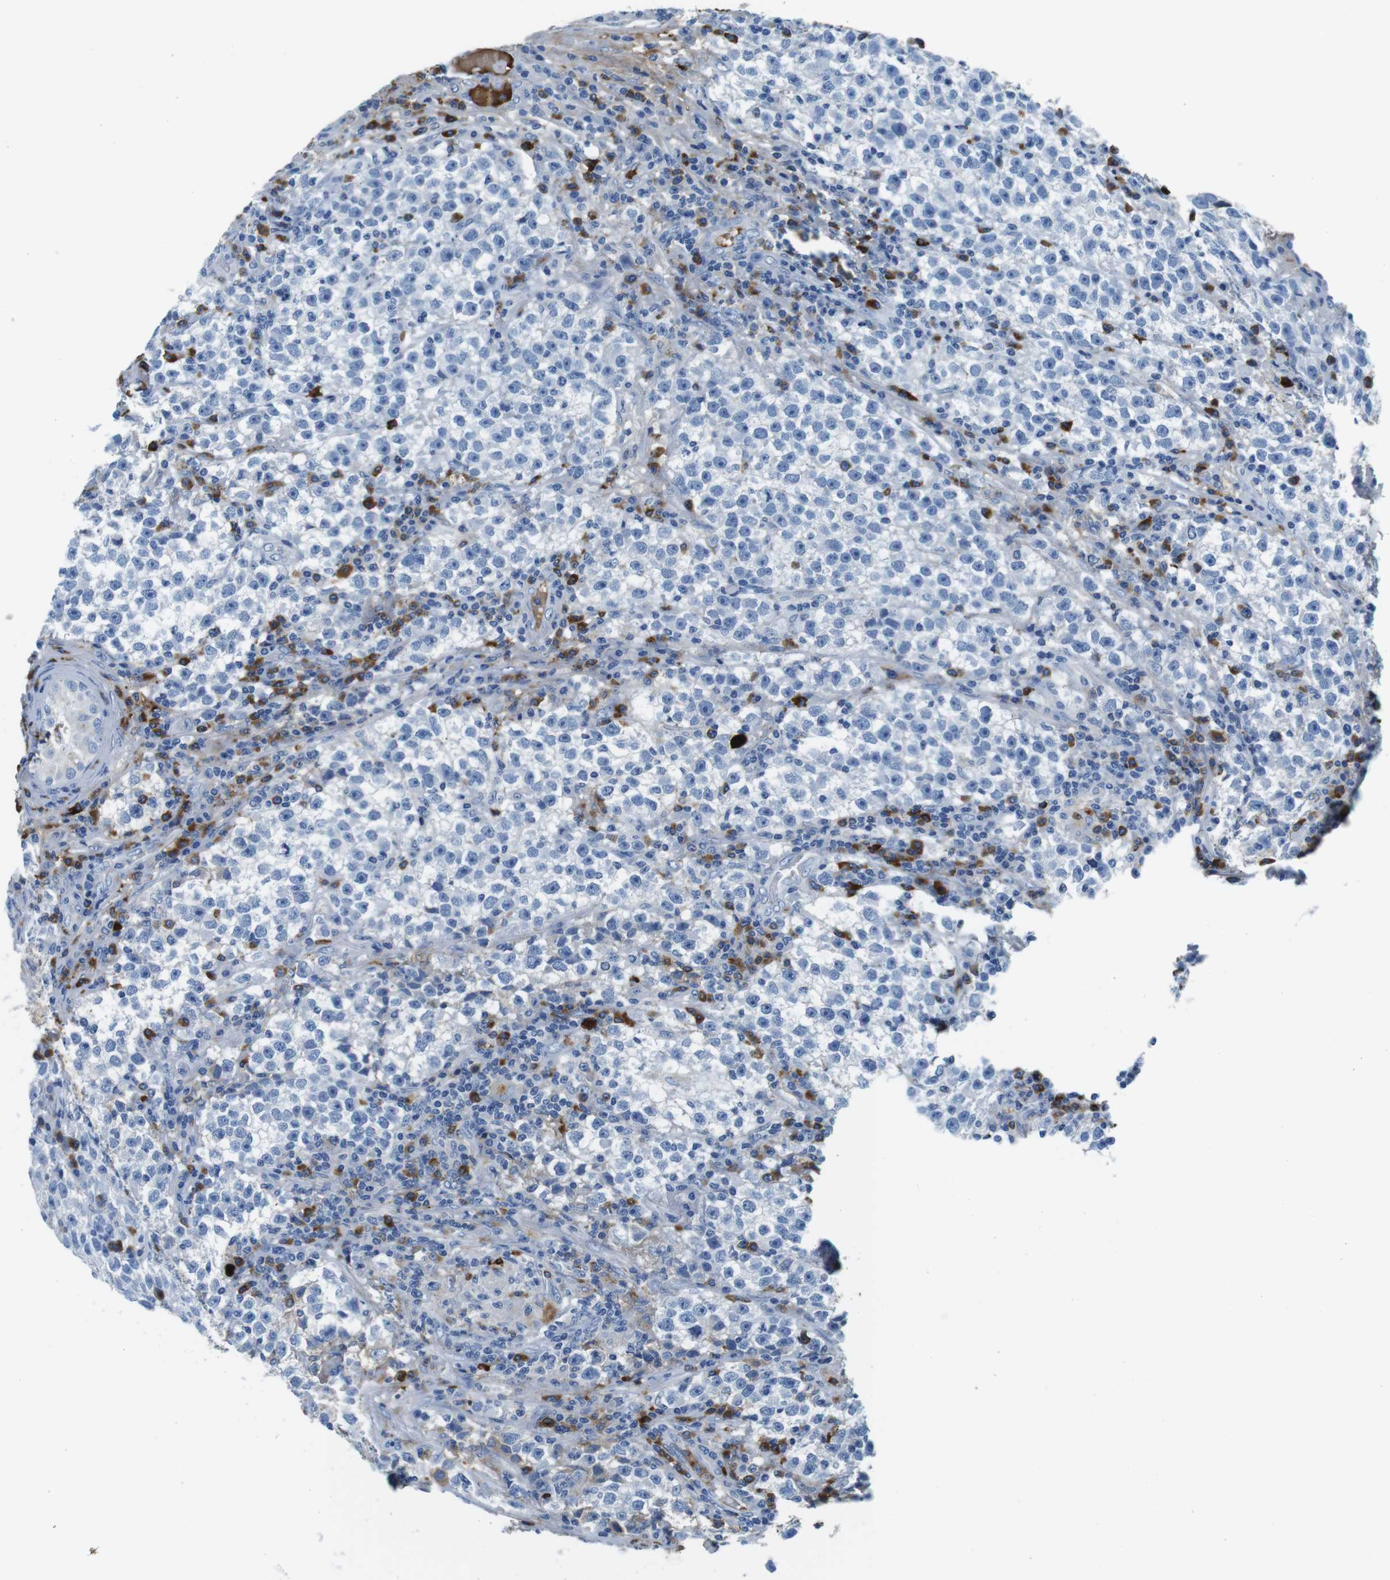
{"staining": {"intensity": "negative", "quantity": "none", "location": "none"}, "tissue": "testis cancer", "cell_type": "Tumor cells", "image_type": "cancer", "snomed": [{"axis": "morphology", "description": "Seminoma, NOS"}, {"axis": "topography", "description": "Testis"}], "caption": "Histopathology image shows no significant protein positivity in tumor cells of seminoma (testis).", "gene": "IGKC", "patient": {"sex": "male", "age": 22}}